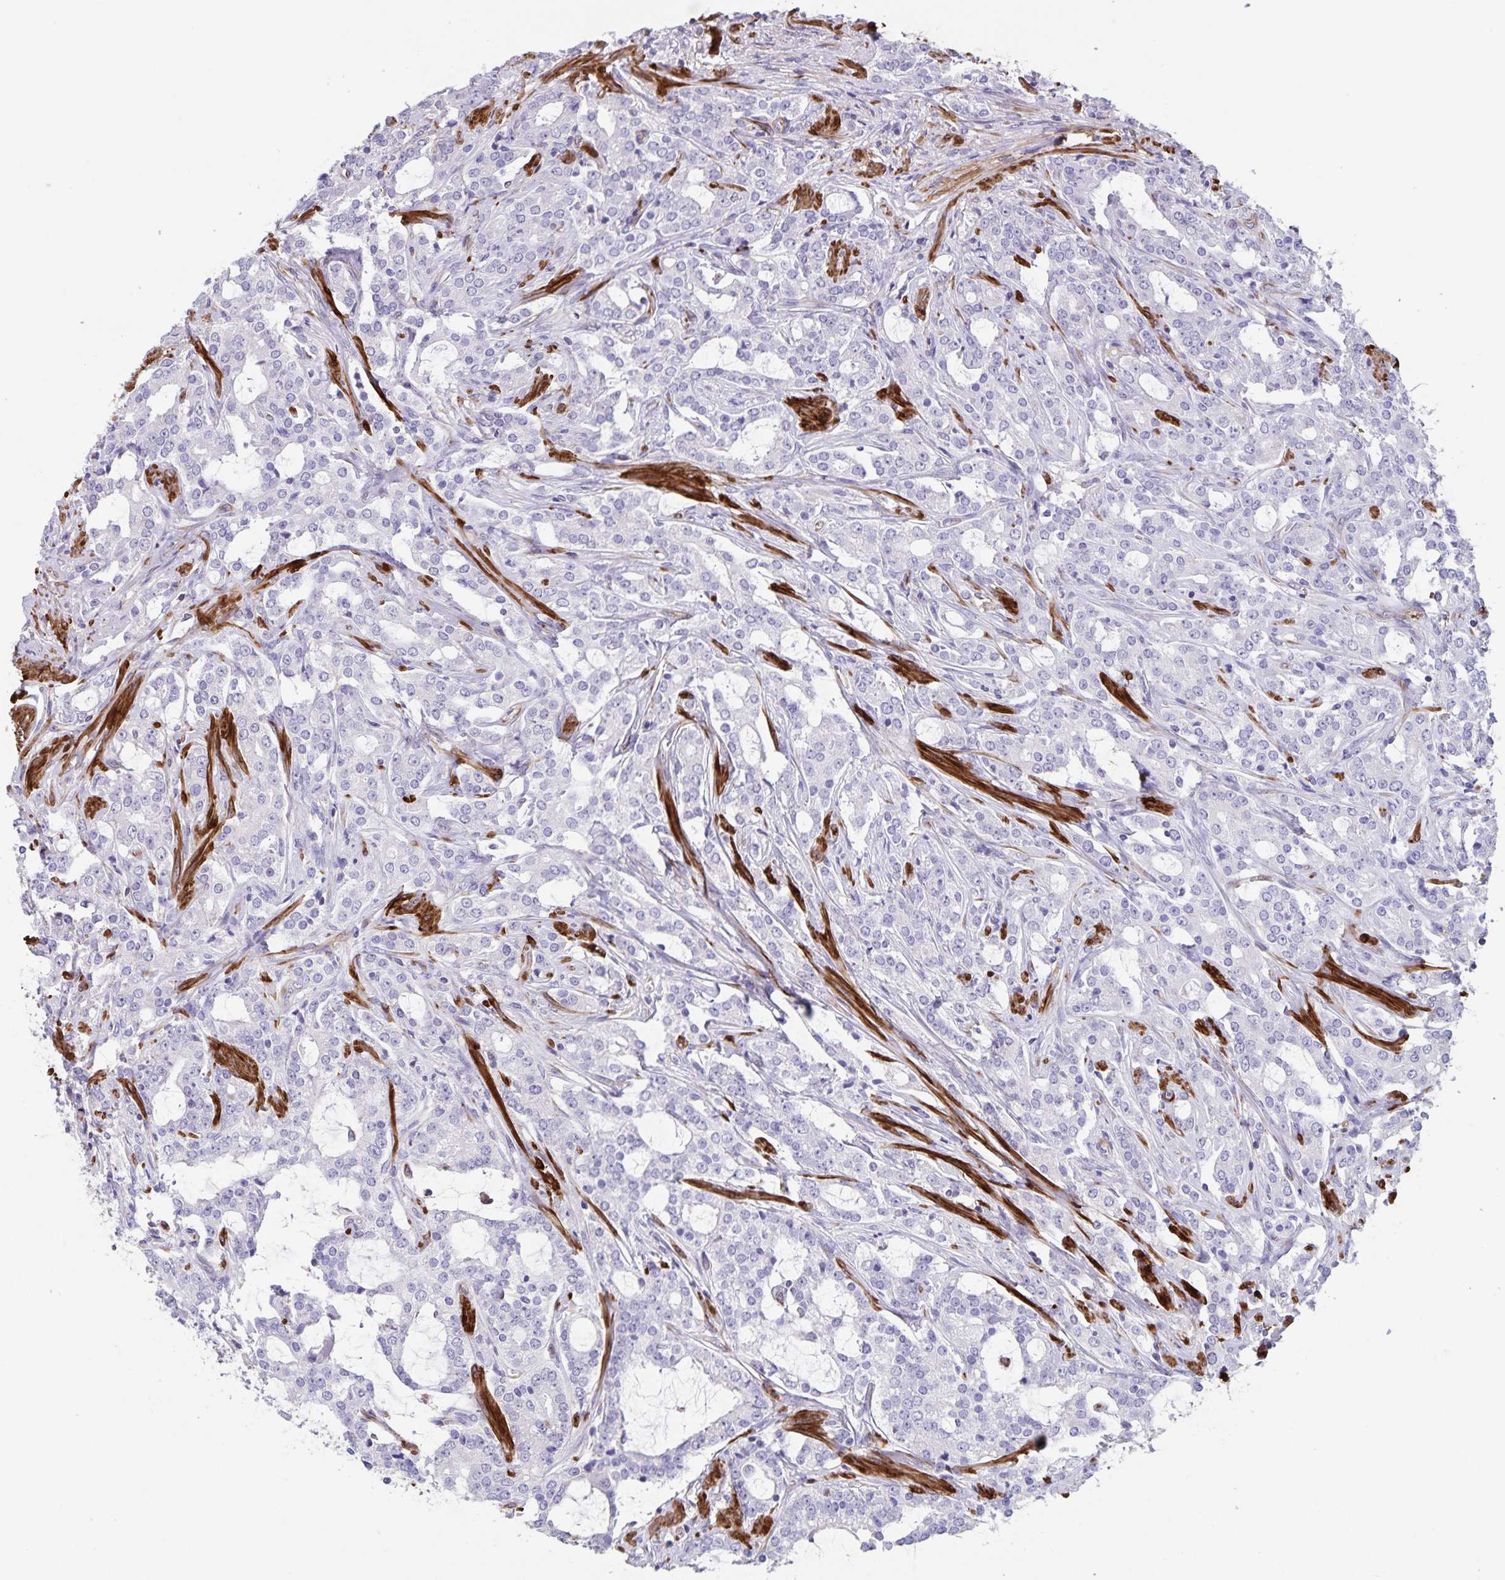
{"staining": {"intensity": "negative", "quantity": "none", "location": "none"}, "tissue": "prostate cancer", "cell_type": "Tumor cells", "image_type": "cancer", "snomed": [{"axis": "morphology", "description": "Adenocarcinoma, Medium grade"}, {"axis": "topography", "description": "Prostate"}], "caption": "Prostate medium-grade adenocarcinoma stained for a protein using IHC displays no expression tumor cells.", "gene": "SYNM", "patient": {"sex": "male", "age": 57}}